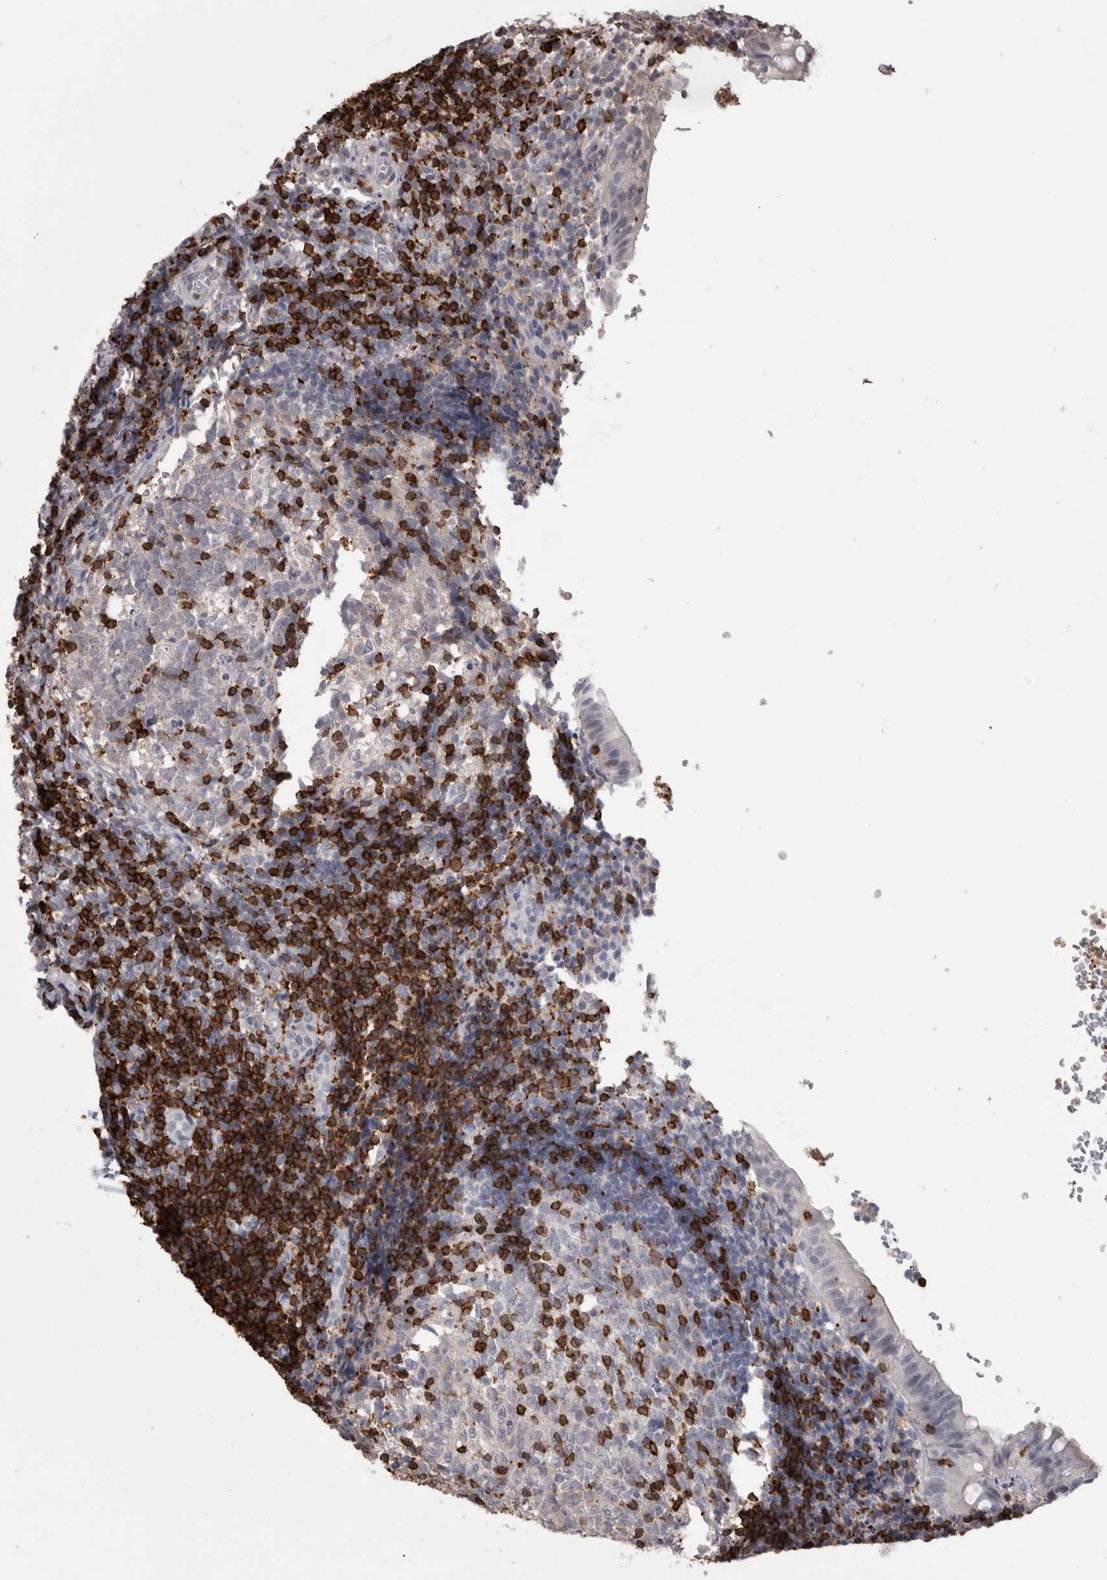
{"staining": {"intensity": "negative", "quantity": "none", "location": "none"}, "tissue": "appendix", "cell_type": "Glandular cells", "image_type": "normal", "snomed": [{"axis": "morphology", "description": "Normal tissue, NOS"}, {"axis": "topography", "description": "Appendix"}], "caption": "Glandular cells show no significant positivity in unremarkable appendix. The staining was performed using DAB to visualize the protein expression in brown, while the nuclei were stained in blue with hematoxylin (Magnification: 20x).", "gene": "SKAP1", "patient": {"sex": "male", "age": 8}}